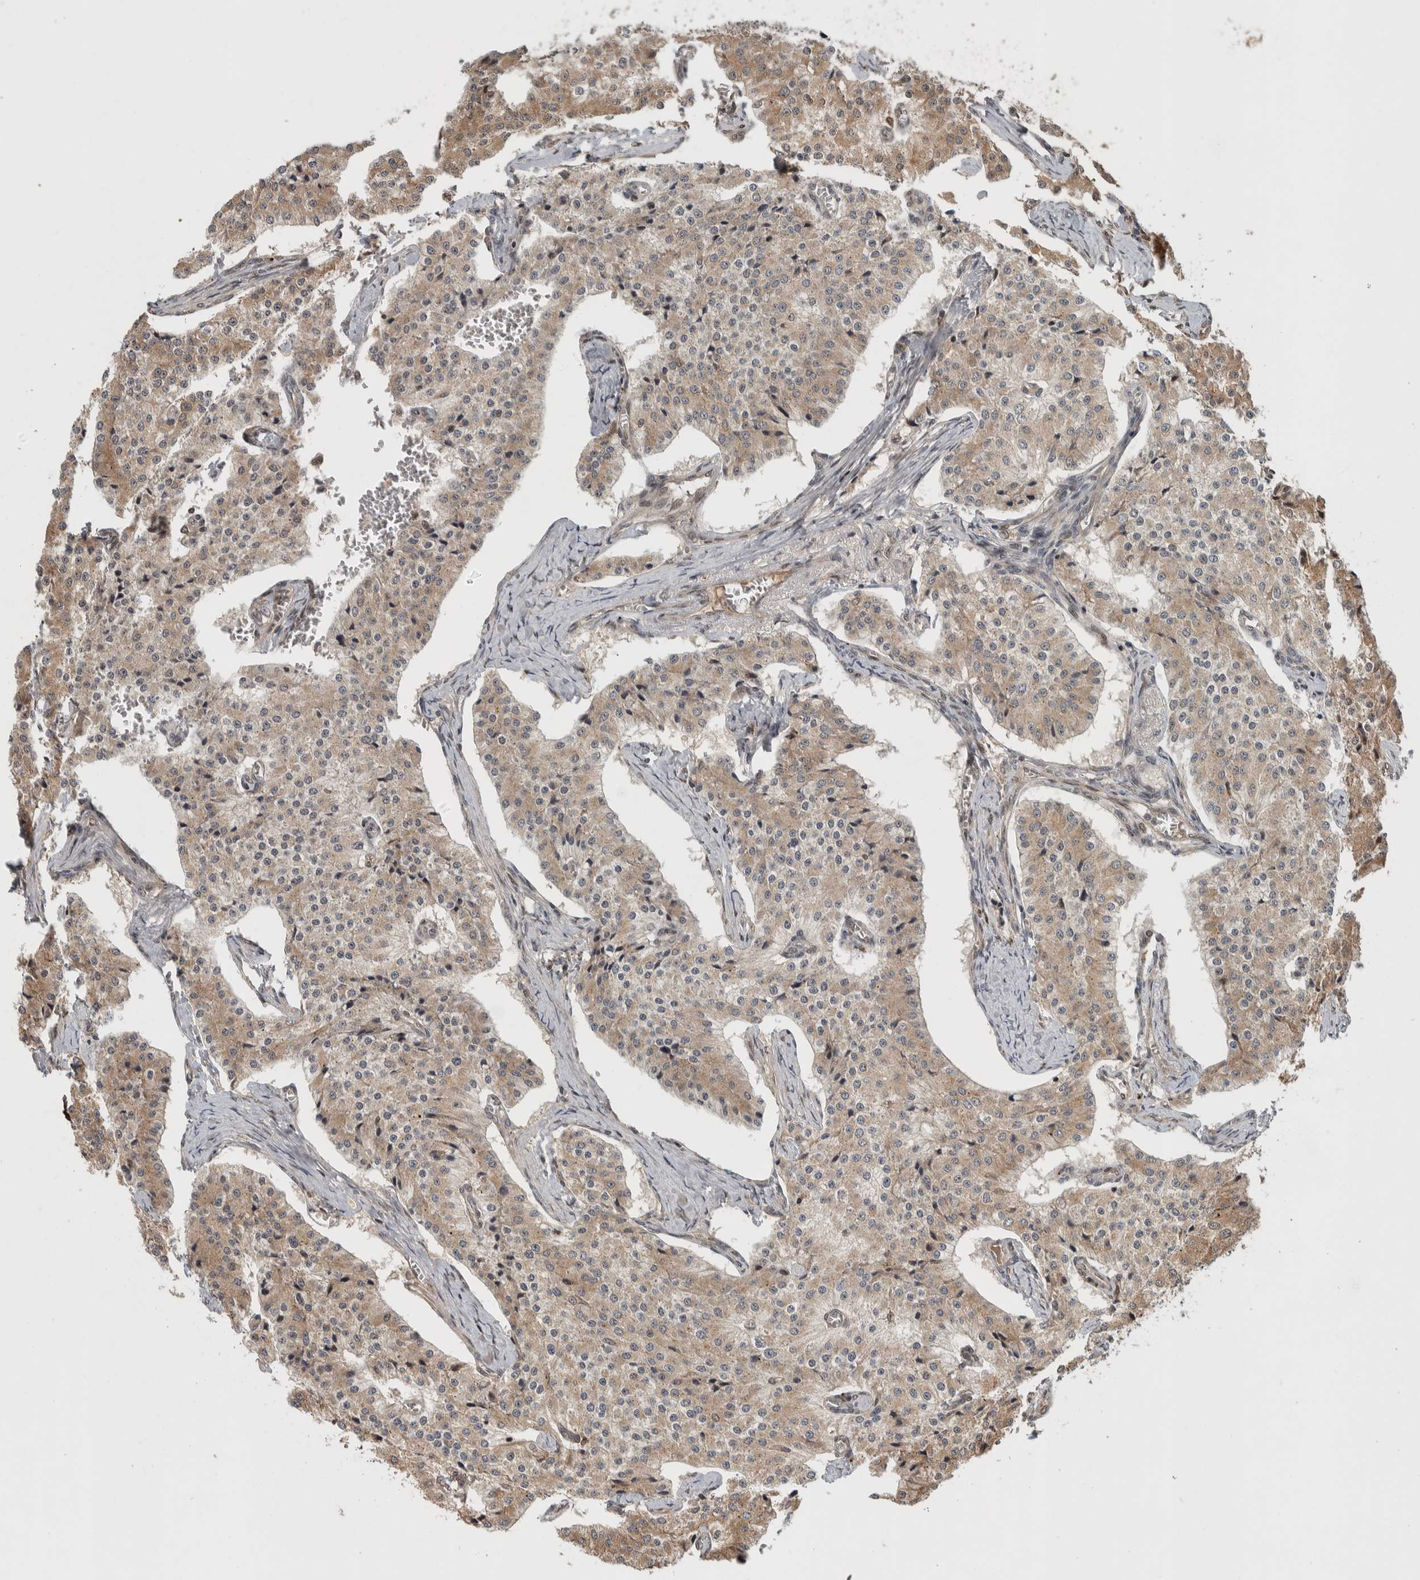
{"staining": {"intensity": "weak", "quantity": ">75%", "location": "cytoplasmic/membranous"}, "tissue": "carcinoid", "cell_type": "Tumor cells", "image_type": "cancer", "snomed": [{"axis": "morphology", "description": "Carcinoid, malignant, NOS"}, {"axis": "topography", "description": "Colon"}], "caption": "DAB (3,3'-diaminobenzidine) immunohistochemical staining of carcinoid displays weak cytoplasmic/membranous protein positivity in approximately >75% of tumor cells.", "gene": "RPS6KA4", "patient": {"sex": "female", "age": 52}}